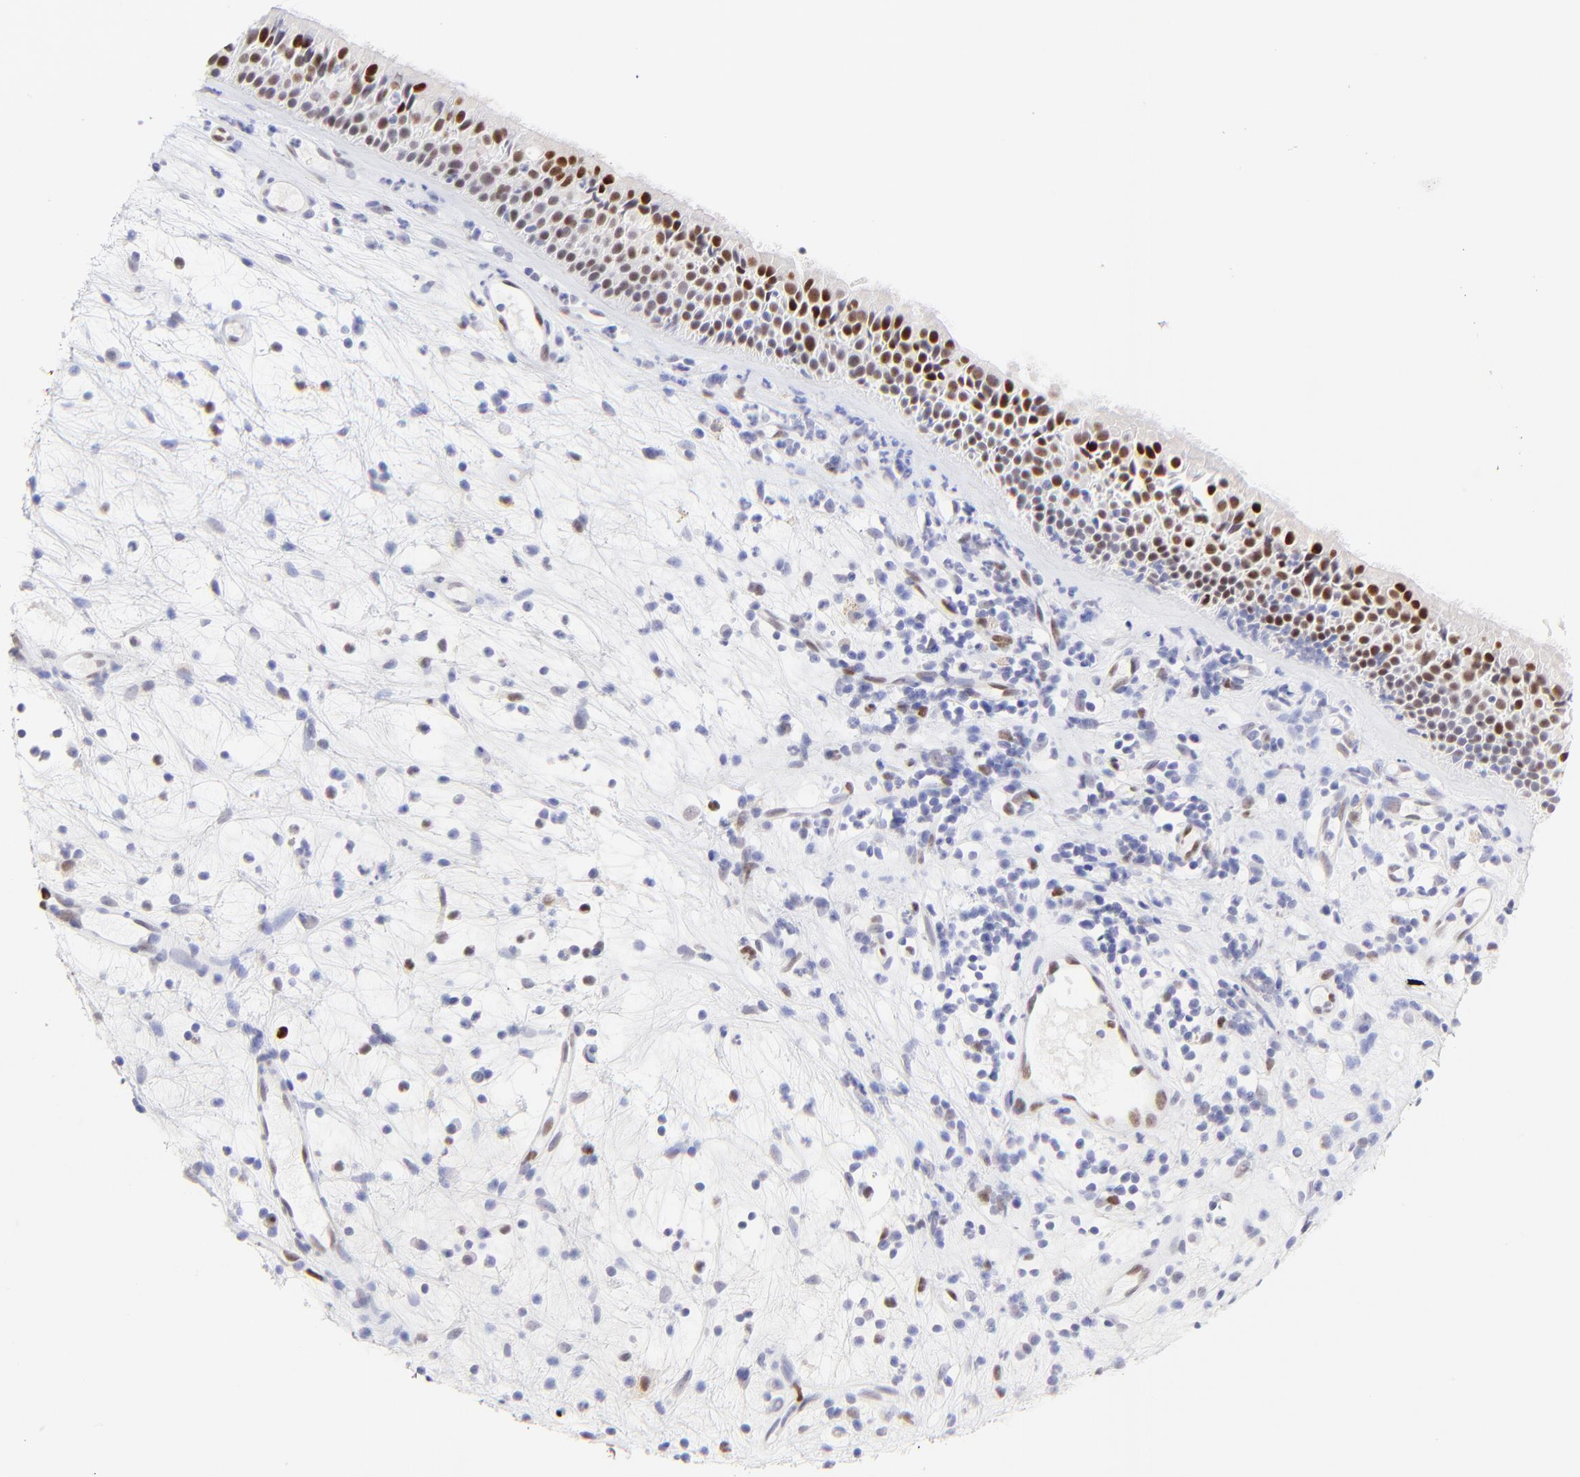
{"staining": {"intensity": "strong", "quantity": "25%-75%", "location": "nuclear"}, "tissue": "nasopharynx", "cell_type": "Respiratory epithelial cells", "image_type": "normal", "snomed": [{"axis": "morphology", "description": "Normal tissue, NOS"}, {"axis": "topography", "description": "Nasopharynx"}], "caption": "Normal nasopharynx demonstrates strong nuclear expression in about 25%-75% of respiratory epithelial cells (DAB (3,3'-diaminobenzidine) IHC with brightfield microscopy, high magnification)..", "gene": "KLF4", "patient": {"sex": "female", "age": 78}}